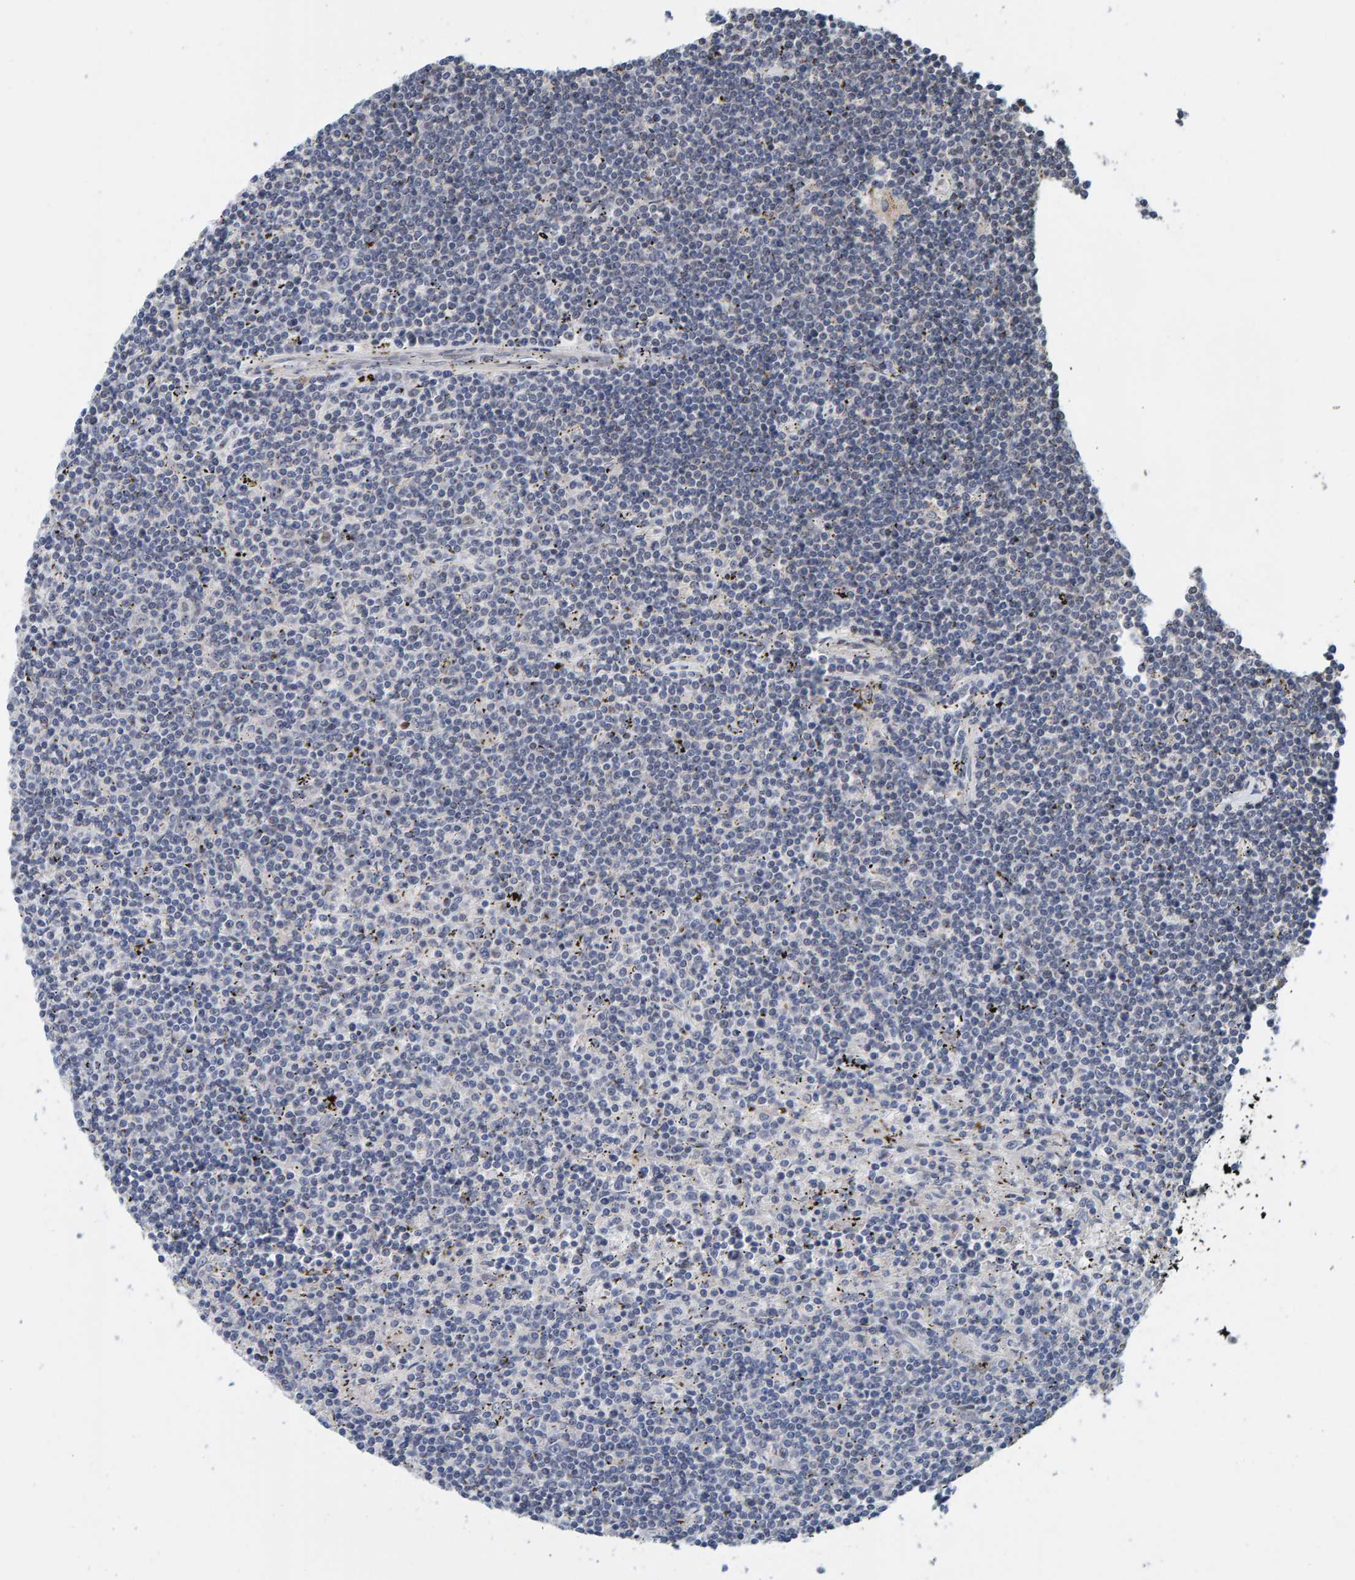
{"staining": {"intensity": "negative", "quantity": "none", "location": "none"}, "tissue": "lymphoma", "cell_type": "Tumor cells", "image_type": "cancer", "snomed": [{"axis": "morphology", "description": "Malignant lymphoma, non-Hodgkin's type, Low grade"}, {"axis": "topography", "description": "Spleen"}], "caption": "Lymphoma stained for a protein using immunohistochemistry (IHC) exhibits no staining tumor cells.", "gene": "CCDC25", "patient": {"sex": "male", "age": 76}}